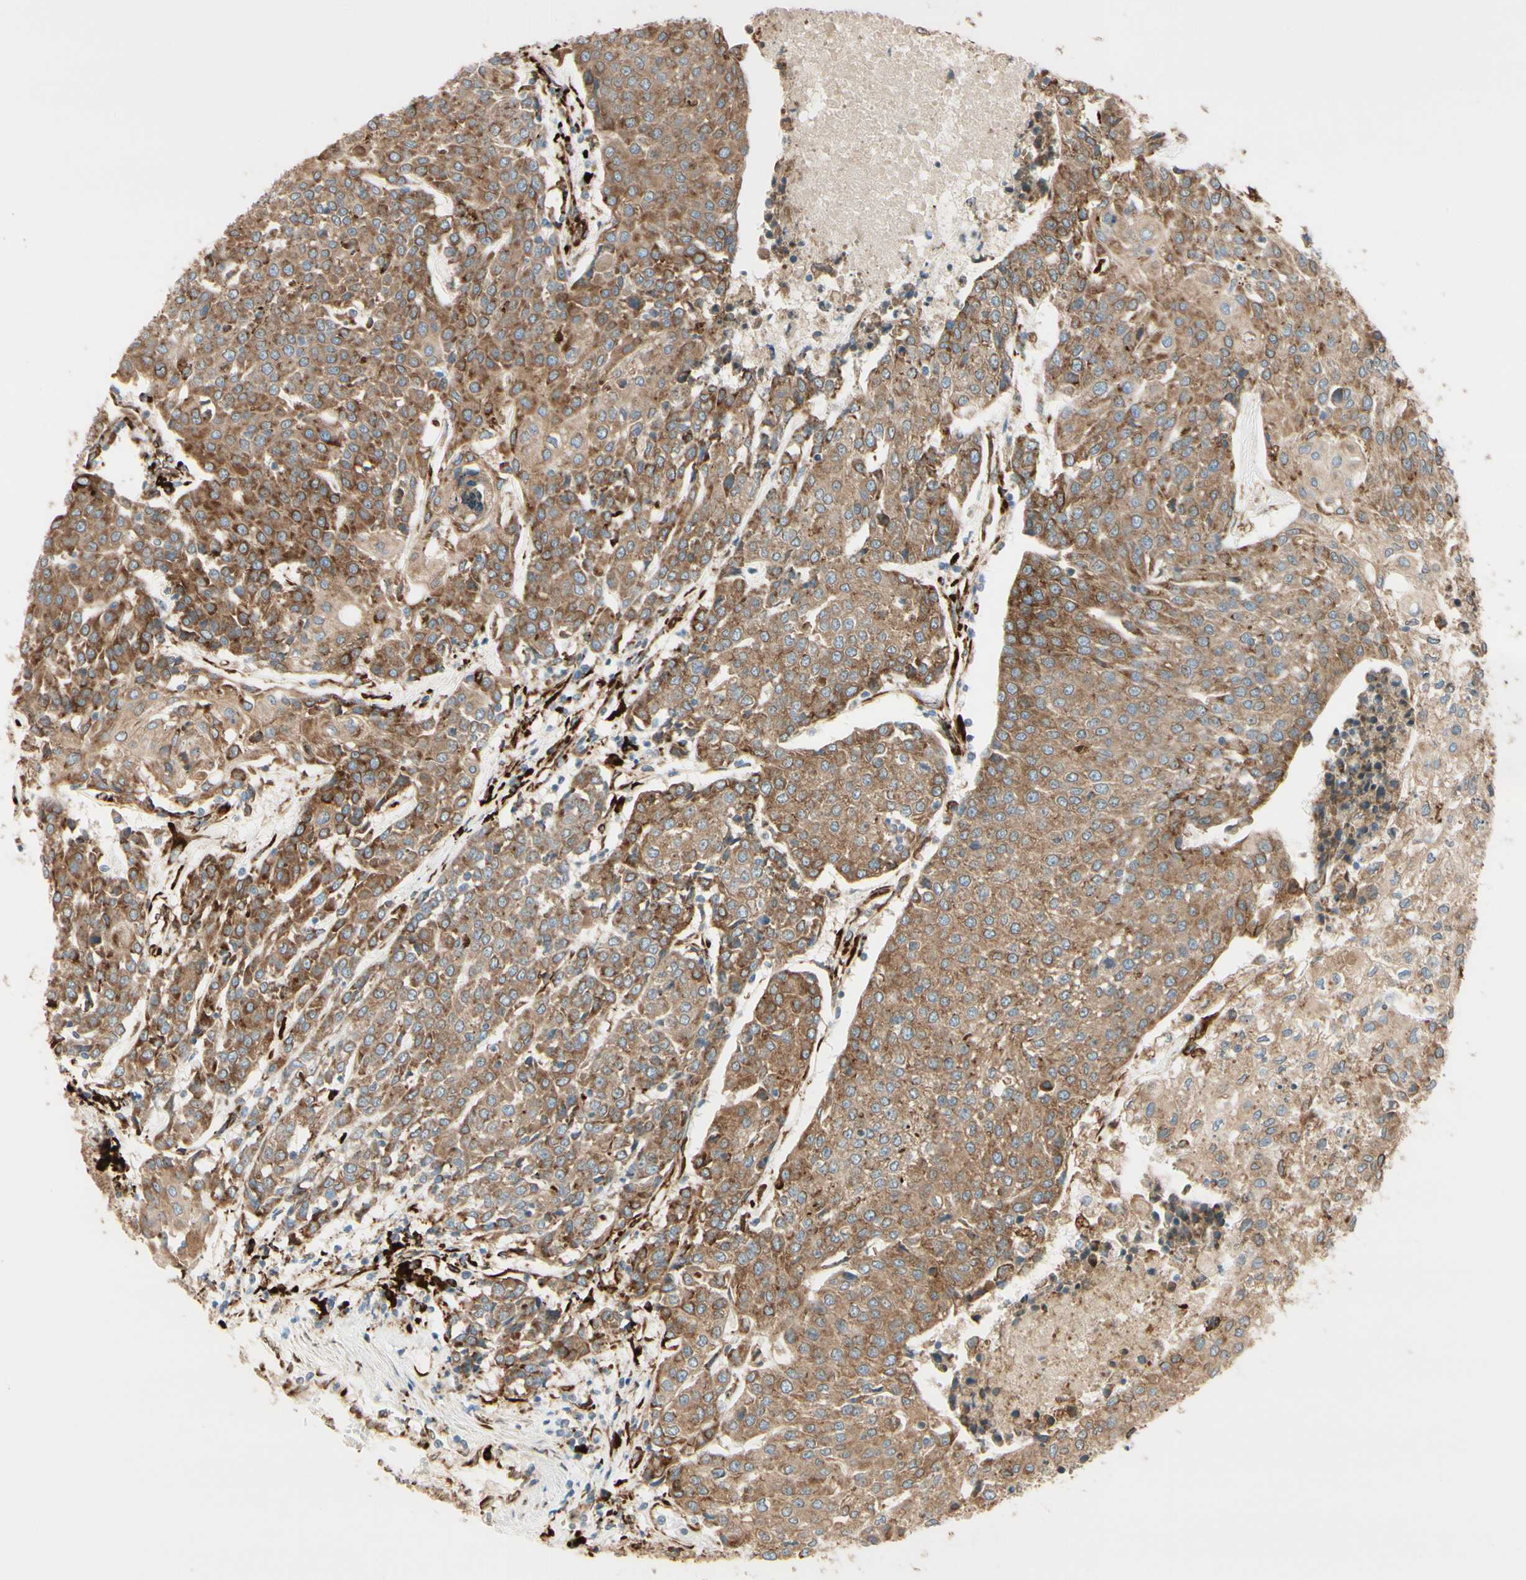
{"staining": {"intensity": "moderate", "quantity": ">75%", "location": "cytoplasmic/membranous"}, "tissue": "urothelial cancer", "cell_type": "Tumor cells", "image_type": "cancer", "snomed": [{"axis": "morphology", "description": "Urothelial carcinoma, High grade"}, {"axis": "topography", "description": "Urinary bladder"}], "caption": "Immunohistochemistry (IHC) of high-grade urothelial carcinoma demonstrates medium levels of moderate cytoplasmic/membranous positivity in approximately >75% of tumor cells.", "gene": "RRBP1", "patient": {"sex": "female", "age": 85}}